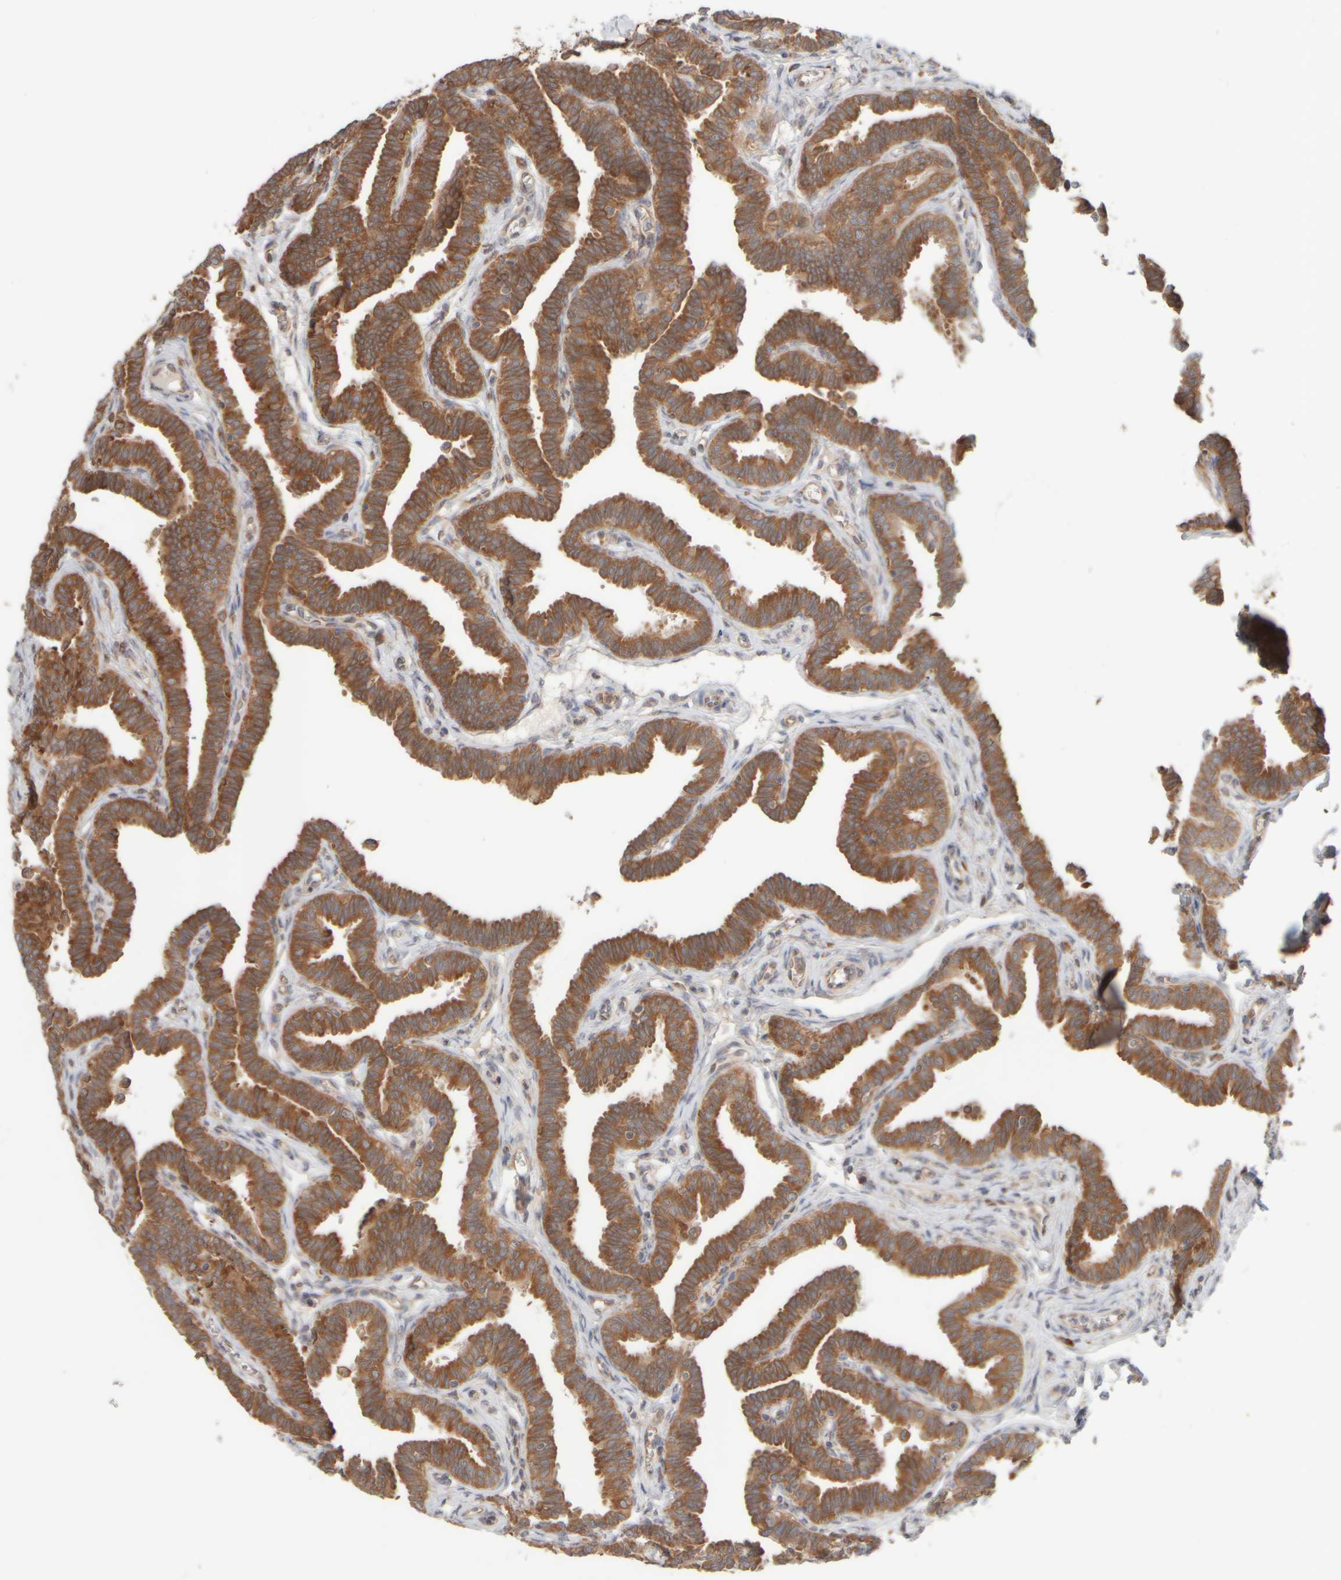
{"staining": {"intensity": "strong", "quantity": ">75%", "location": "cytoplasmic/membranous"}, "tissue": "fallopian tube", "cell_type": "Glandular cells", "image_type": "normal", "snomed": [{"axis": "morphology", "description": "Normal tissue, NOS"}, {"axis": "topography", "description": "Fallopian tube"}, {"axis": "topography", "description": "Ovary"}], "caption": "The immunohistochemical stain highlights strong cytoplasmic/membranous expression in glandular cells of normal fallopian tube. (IHC, brightfield microscopy, high magnification).", "gene": "EIF2B3", "patient": {"sex": "female", "age": 23}}